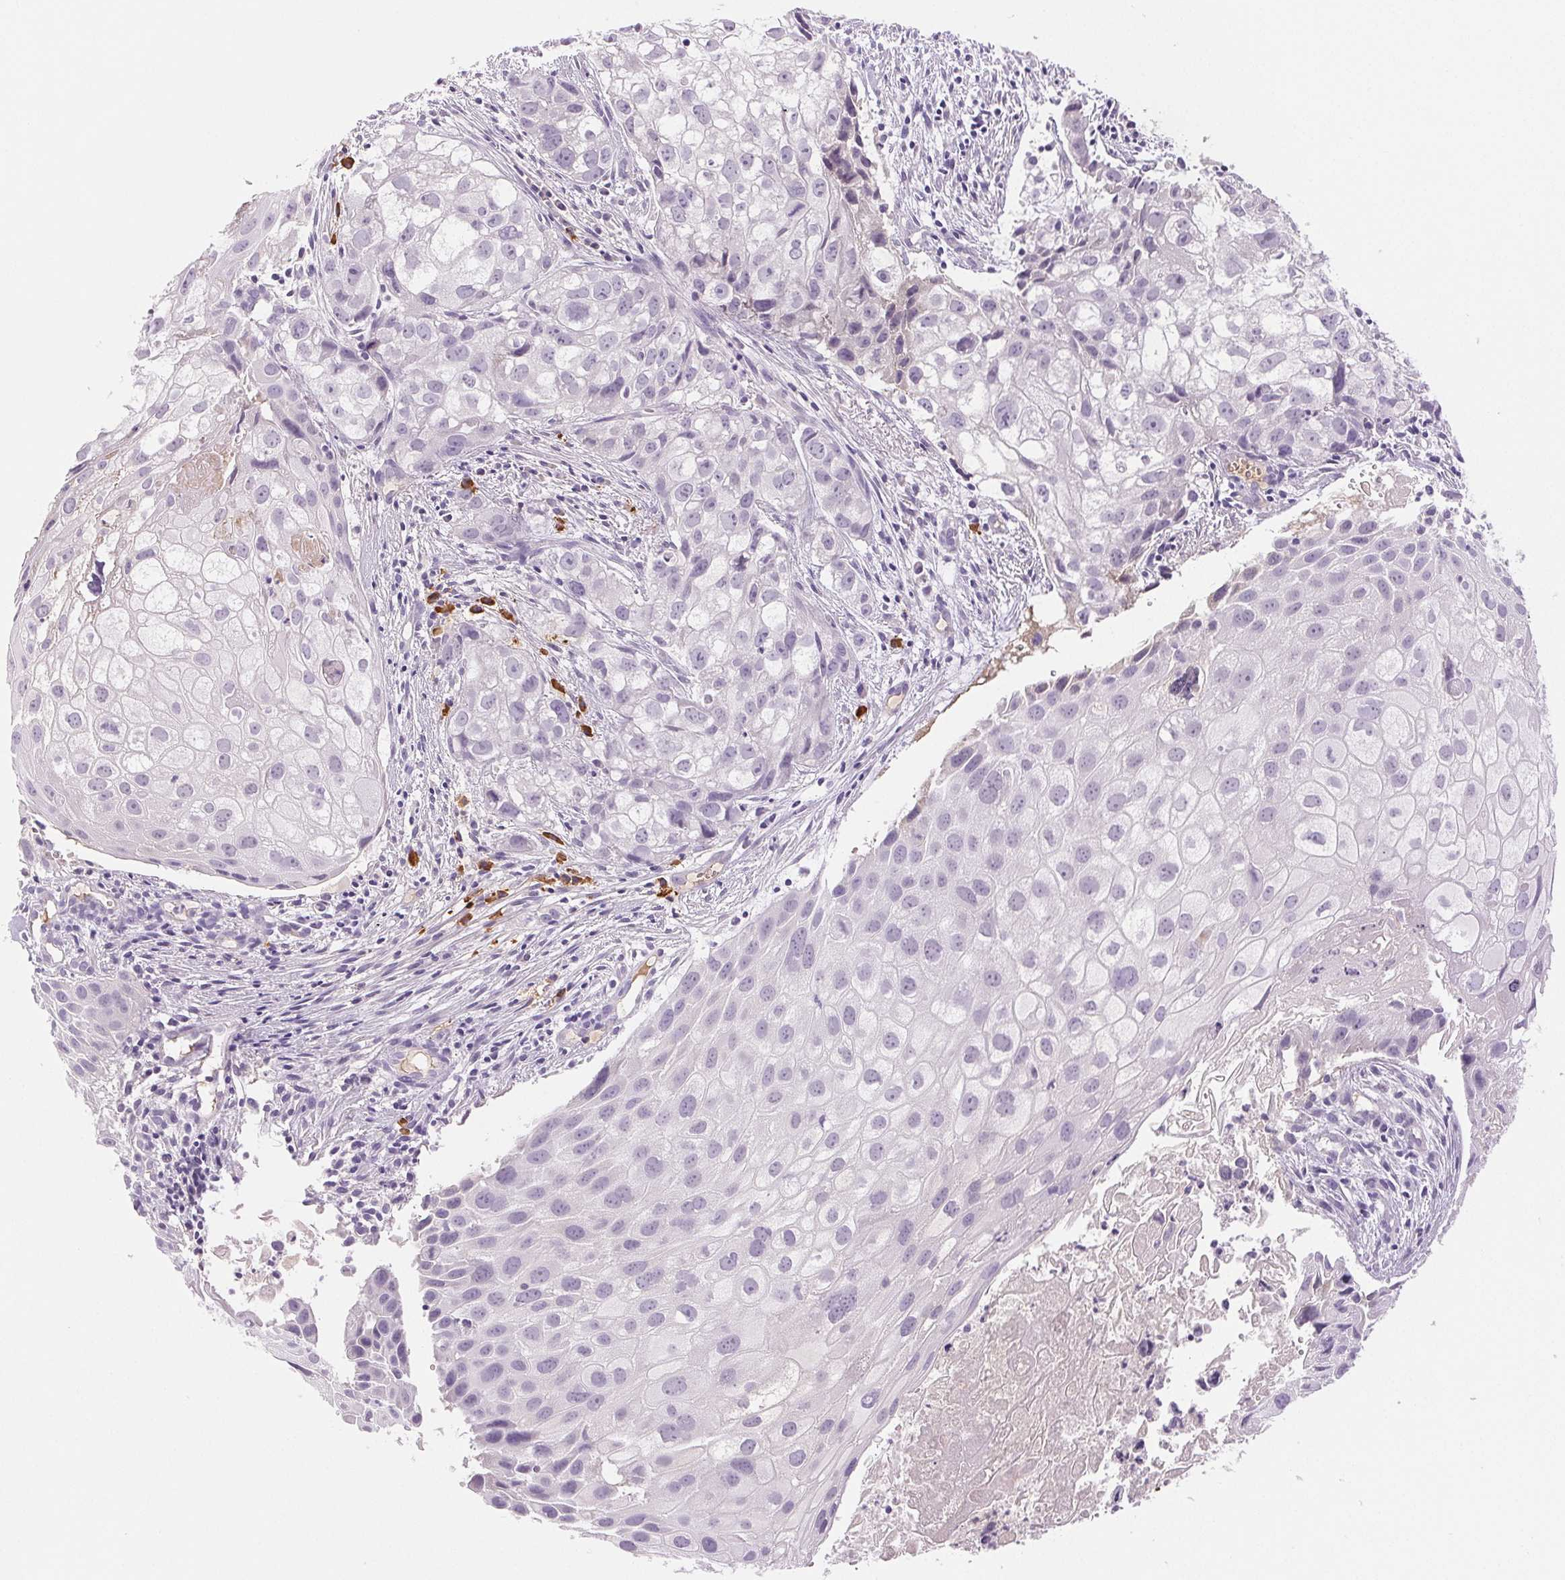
{"staining": {"intensity": "negative", "quantity": "none", "location": "none"}, "tissue": "cervical cancer", "cell_type": "Tumor cells", "image_type": "cancer", "snomed": [{"axis": "morphology", "description": "Squamous cell carcinoma, NOS"}, {"axis": "topography", "description": "Cervix"}], "caption": "IHC histopathology image of neoplastic tissue: human cervical cancer (squamous cell carcinoma) stained with DAB (3,3'-diaminobenzidine) demonstrates no significant protein staining in tumor cells. (DAB (3,3'-diaminobenzidine) immunohistochemistry, high magnification).", "gene": "IFIT1B", "patient": {"sex": "female", "age": 53}}